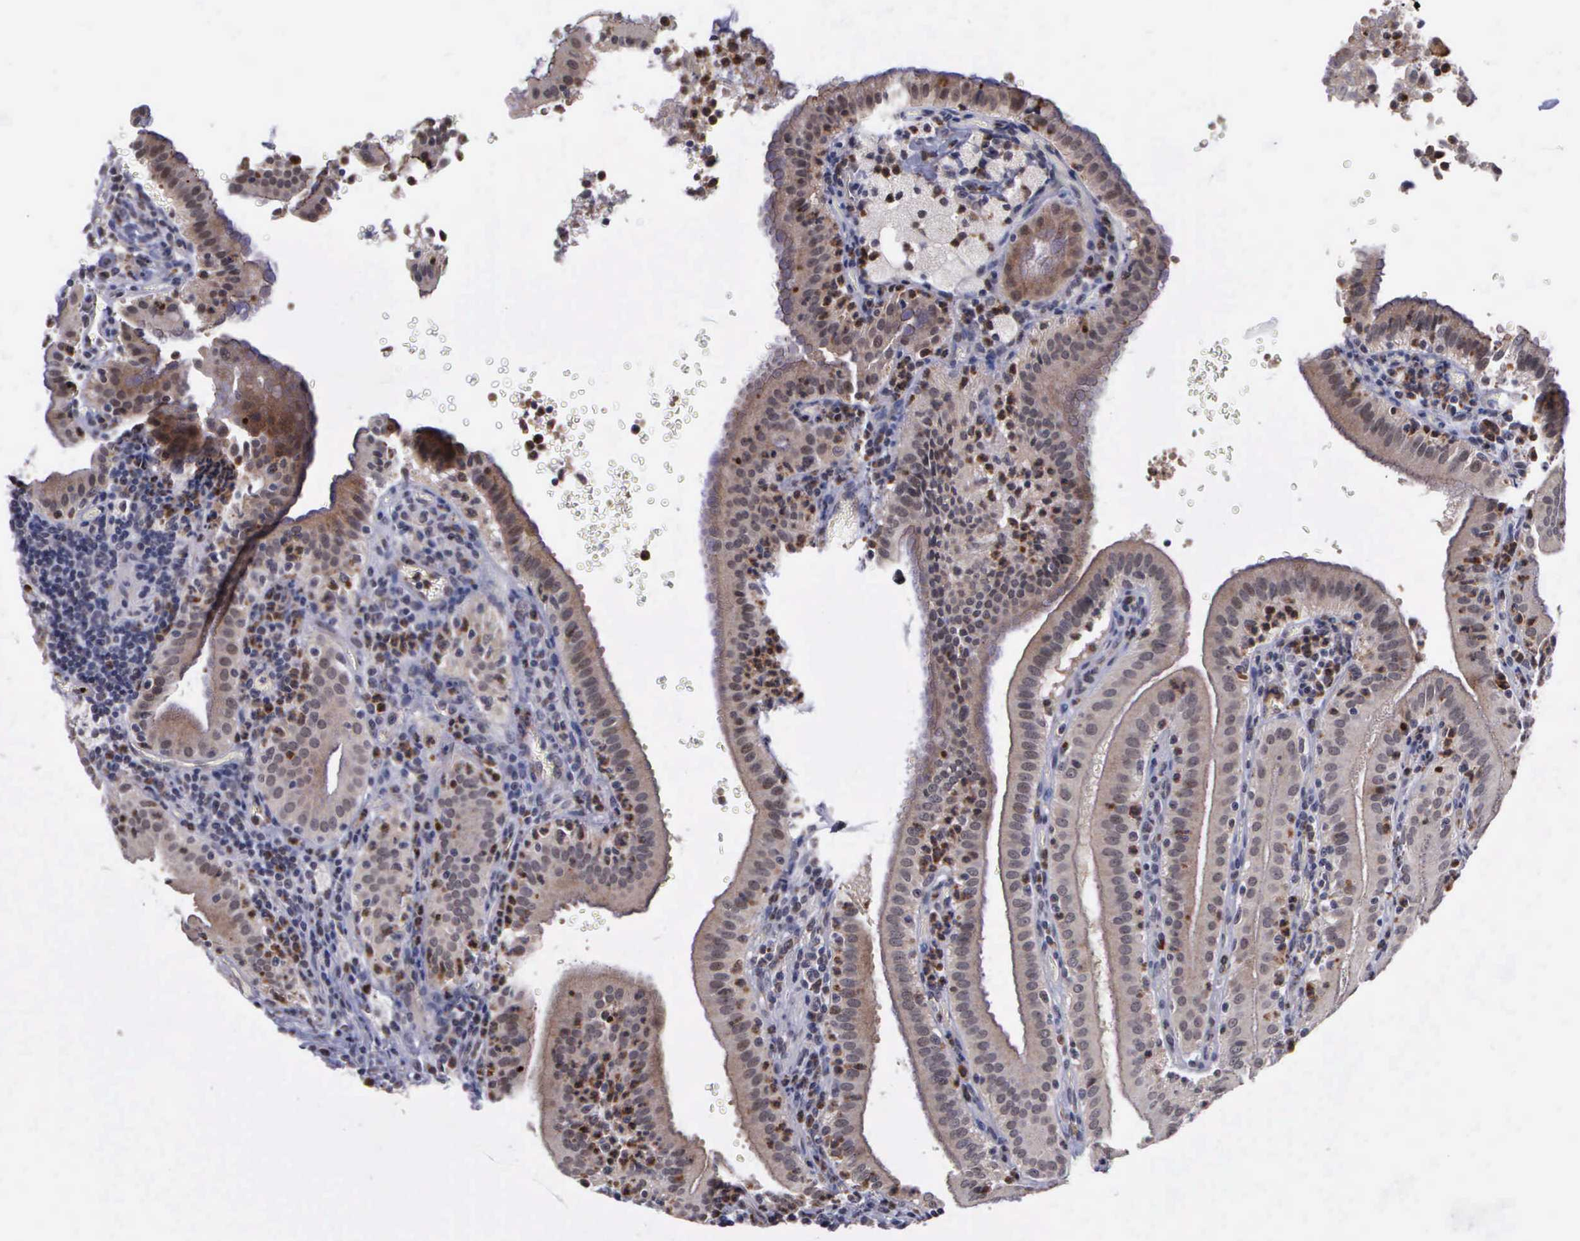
{"staining": {"intensity": "moderate", "quantity": ">75%", "location": "cytoplasmic/membranous,nuclear"}, "tissue": "gallbladder", "cell_type": "Glandular cells", "image_type": "normal", "snomed": [{"axis": "morphology", "description": "Normal tissue, NOS"}, {"axis": "topography", "description": "Gallbladder"}], "caption": "Gallbladder stained with immunohistochemistry exhibits moderate cytoplasmic/membranous,nuclear expression in approximately >75% of glandular cells.", "gene": "MAP3K9", "patient": {"sex": "male", "age": 59}}